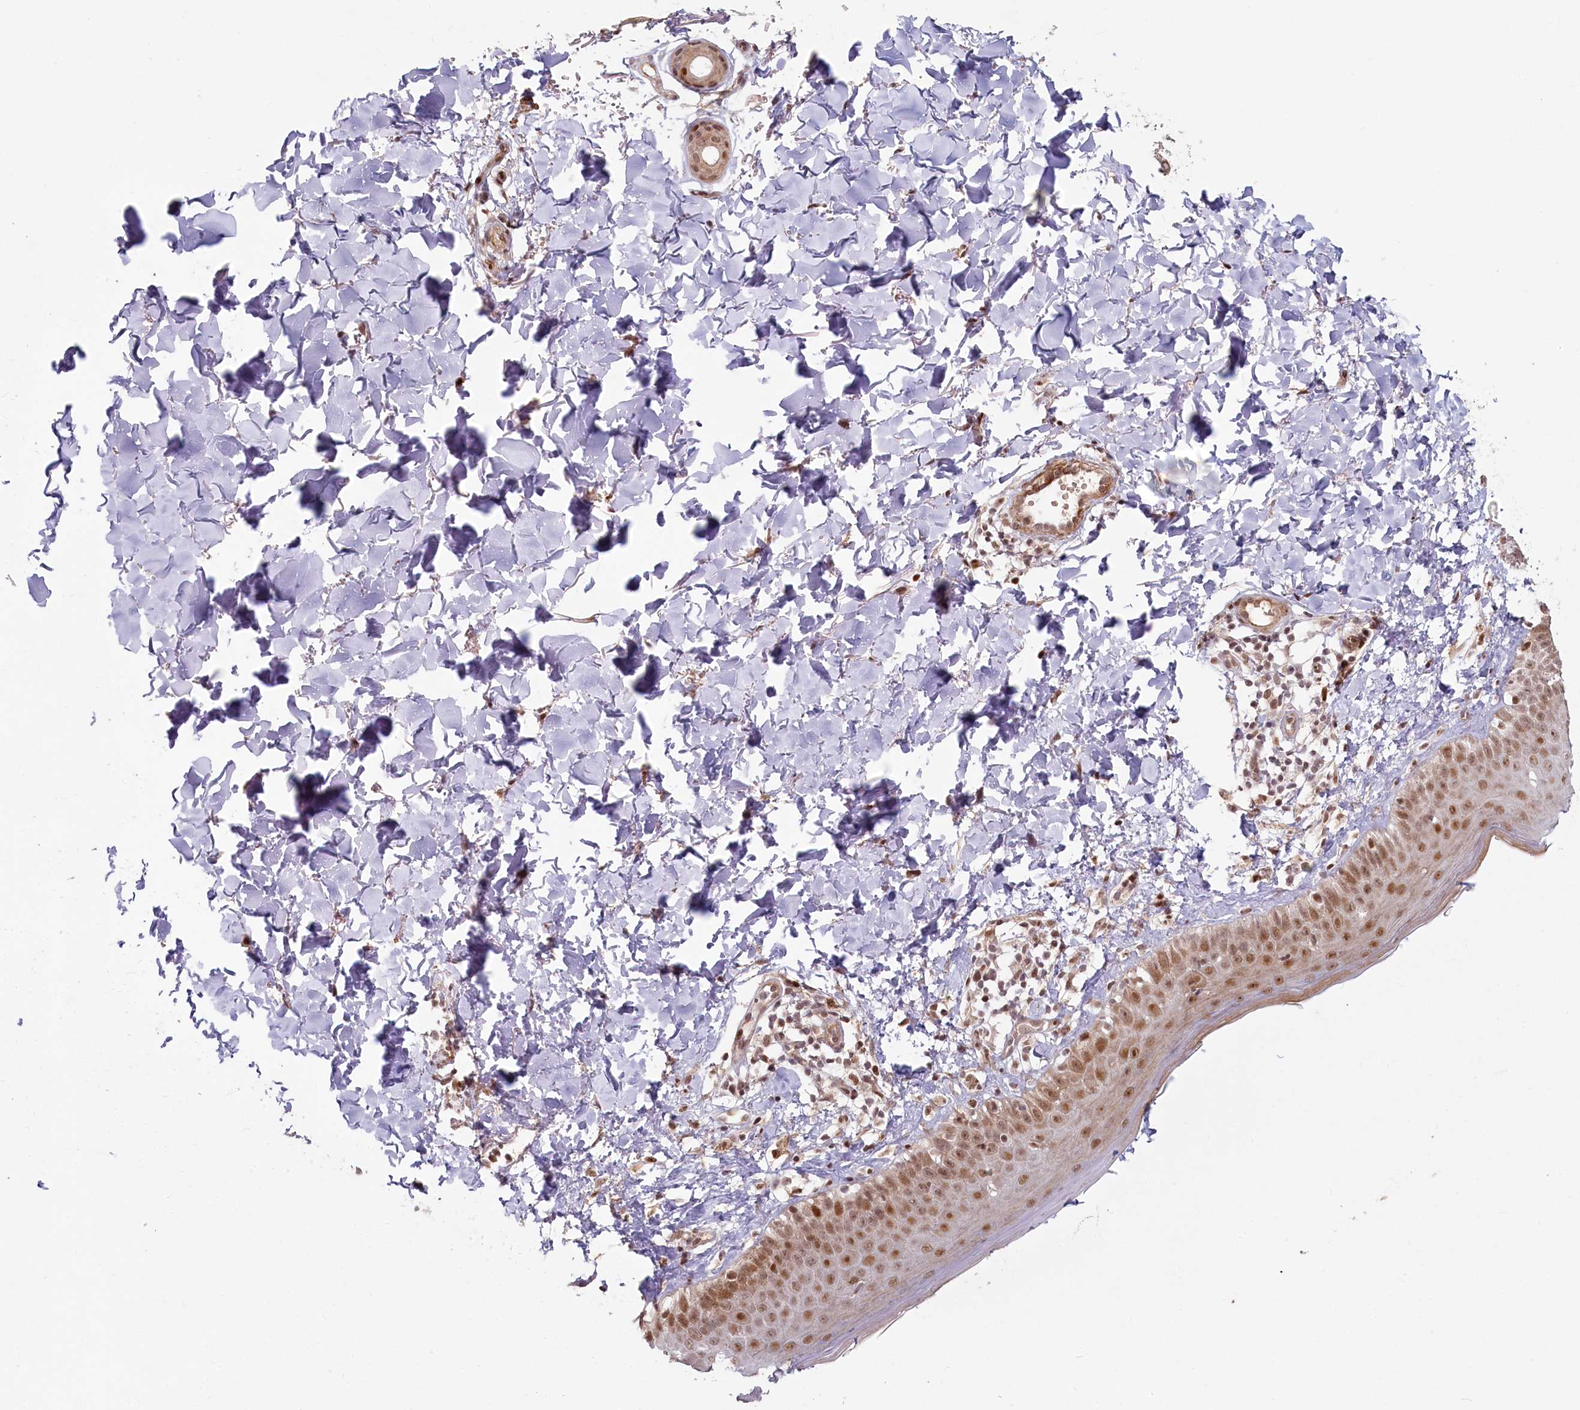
{"staining": {"intensity": "moderate", "quantity": ">75%", "location": "cytoplasmic/membranous,nuclear"}, "tissue": "skin", "cell_type": "Fibroblasts", "image_type": "normal", "snomed": [{"axis": "morphology", "description": "Normal tissue, NOS"}, {"axis": "topography", "description": "Skin"}], "caption": "A medium amount of moderate cytoplasmic/membranous,nuclear staining is seen in approximately >75% of fibroblasts in normal skin. The protein of interest is stained brown, and the nuclei are stained in blue (DAB (3,3'-diaminobenzidine) IHC with brightfield microscopy, high magnification).", "gene": "FAM204A", "patient": {"sex": "male", "age": 52}}